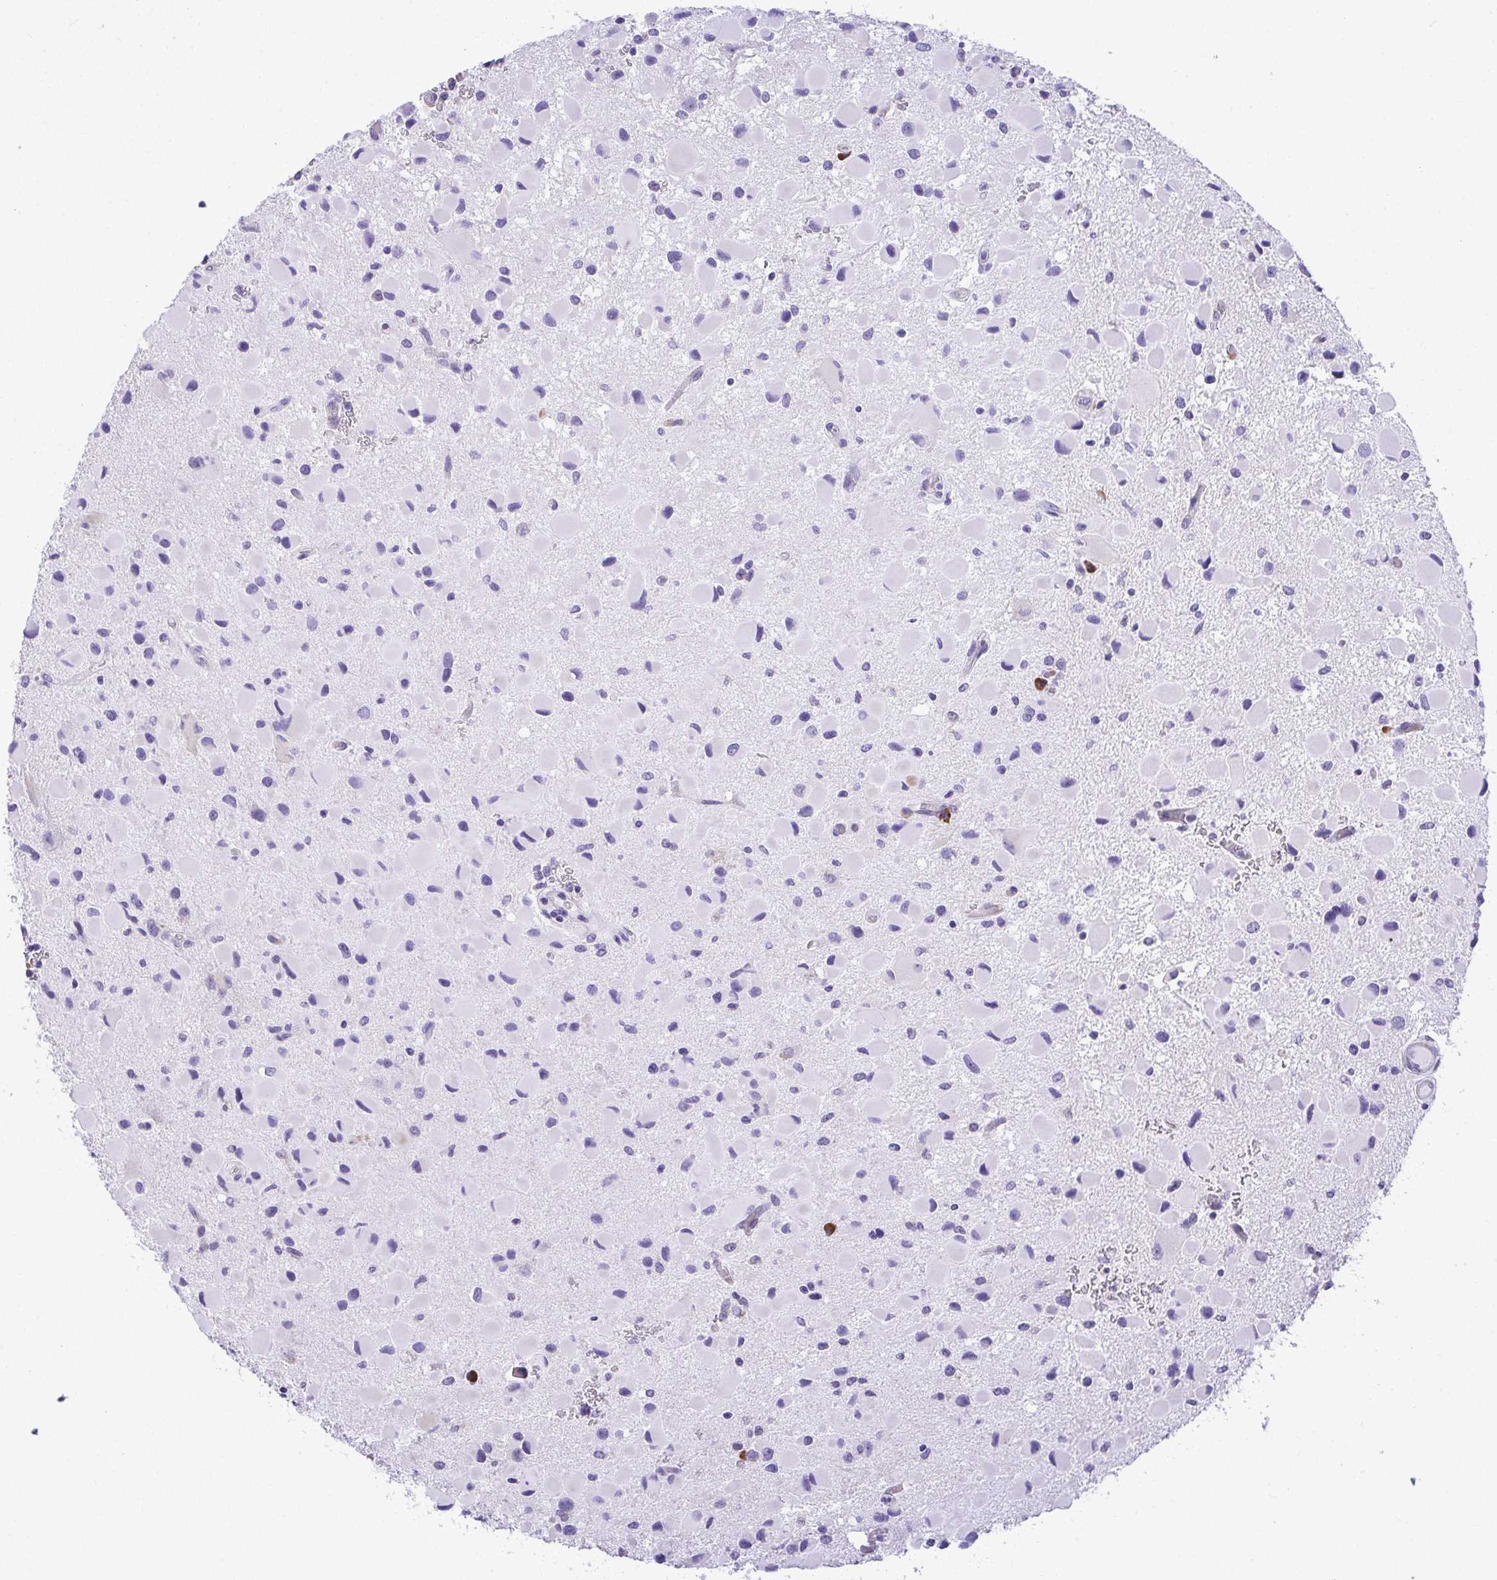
{"staining": {"intensity": "negative", "quantity": "none", "location": "none"}, "tissue": "glioma", "cell_type": "Tumor cells", "image_type": "cancer", "snomed": [{"axis": "morphology", "description": "Glioma, malignant, Low grade"}, {"axis": "topography", "description": "Brain"}], "caption": "A high-resolution photomicrograph shows immunohistochemistry staining of glioma, which reveals no significant positivity in tumor cells.", "gene": "ADRA2C", "patient": {"sex": "female", "age": 32}}